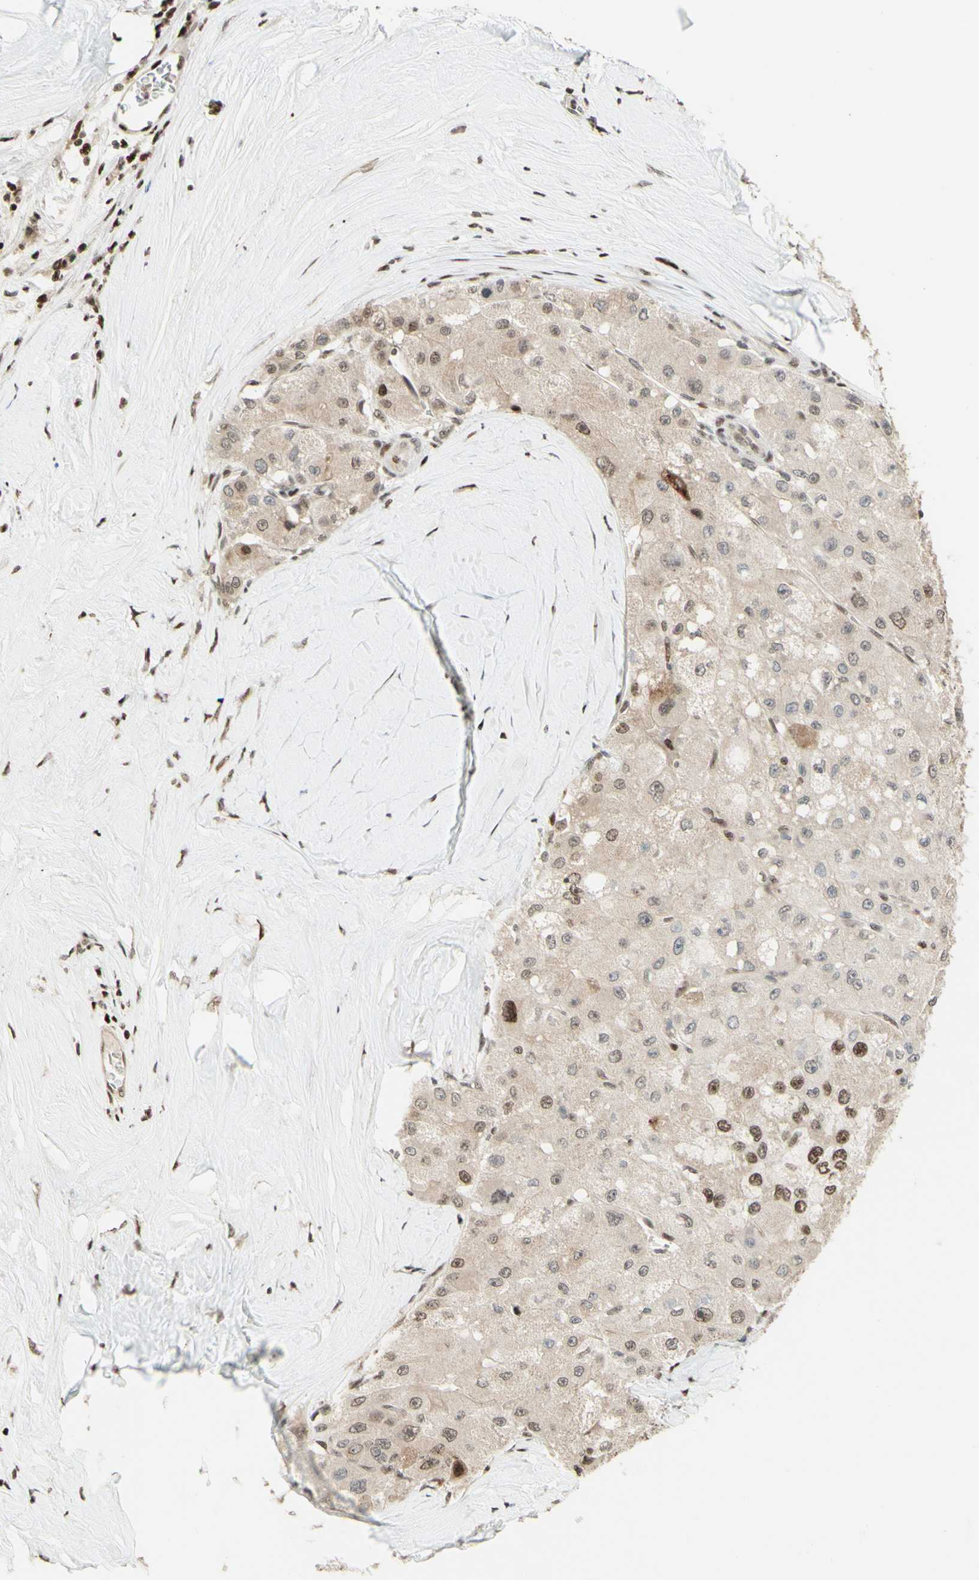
{"staining": {"intensity": "moderate", "quantity": "25%-75%", "location": "cytoplasmic/membranous,nuclear"}, "tissue": "liver cancer", "cell_type": "Tumor cells", "image_type": "cancer", "snomed": [{"axis": "morphology", "description": "Carcinoma, Hepatocellular, NOS"}, {"axis": "topography", "description": "Liver"}], "caption": "Moderate cytoplasmic/membranous and nuclear expression for a protein is seen in about 25%-75% of tumor cells of liver hepatocellular carcinoma using immunohistochemistry.", "gene": "CDKL5", "patient": {"sex": "male", "age": 80}}